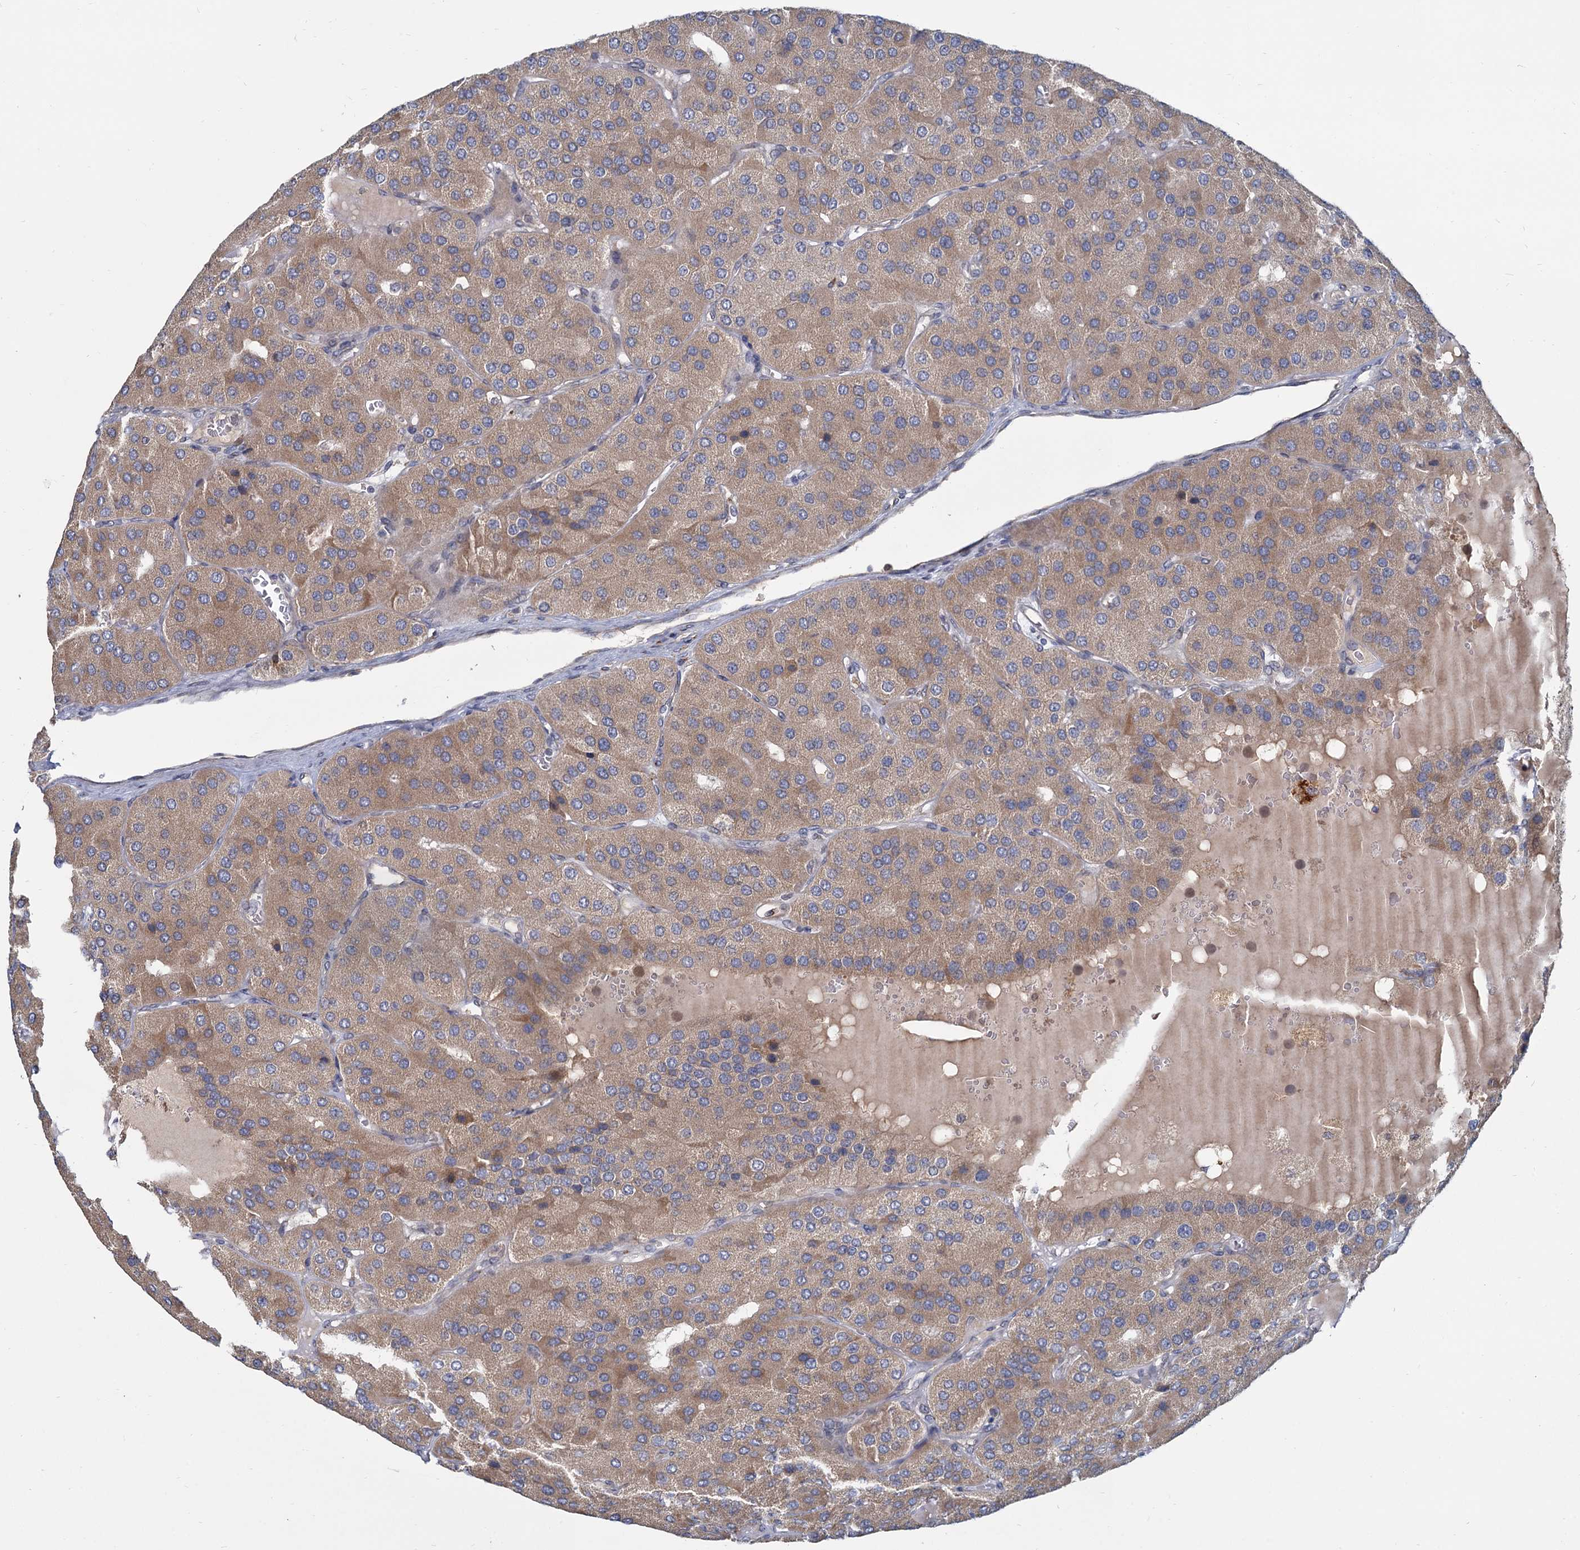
{"staining": {"intensity": "moderate", "quantity": ">75%", "location": "cytoplasmic/membranous"}, "tissue": "parathyroid gland", "cell_type": "Glandular cells", "image_type": "normal", "snomed": [{"axis": "morphology", "description": "Normal tissue, NOS"}, {"axis": "morphology", "description": "Adenoma, NOS"}, {"axis": "topography", "description": "Parathyroid gland"}], "caption": "Protein expression analysis of unremarkable parathyroid gland reveals moderate cytoplasmic/membranous expression in approximately >75% of glandular cells.", "gene": "LRRC51", "patient": {"sex": "female", "age": 86}}